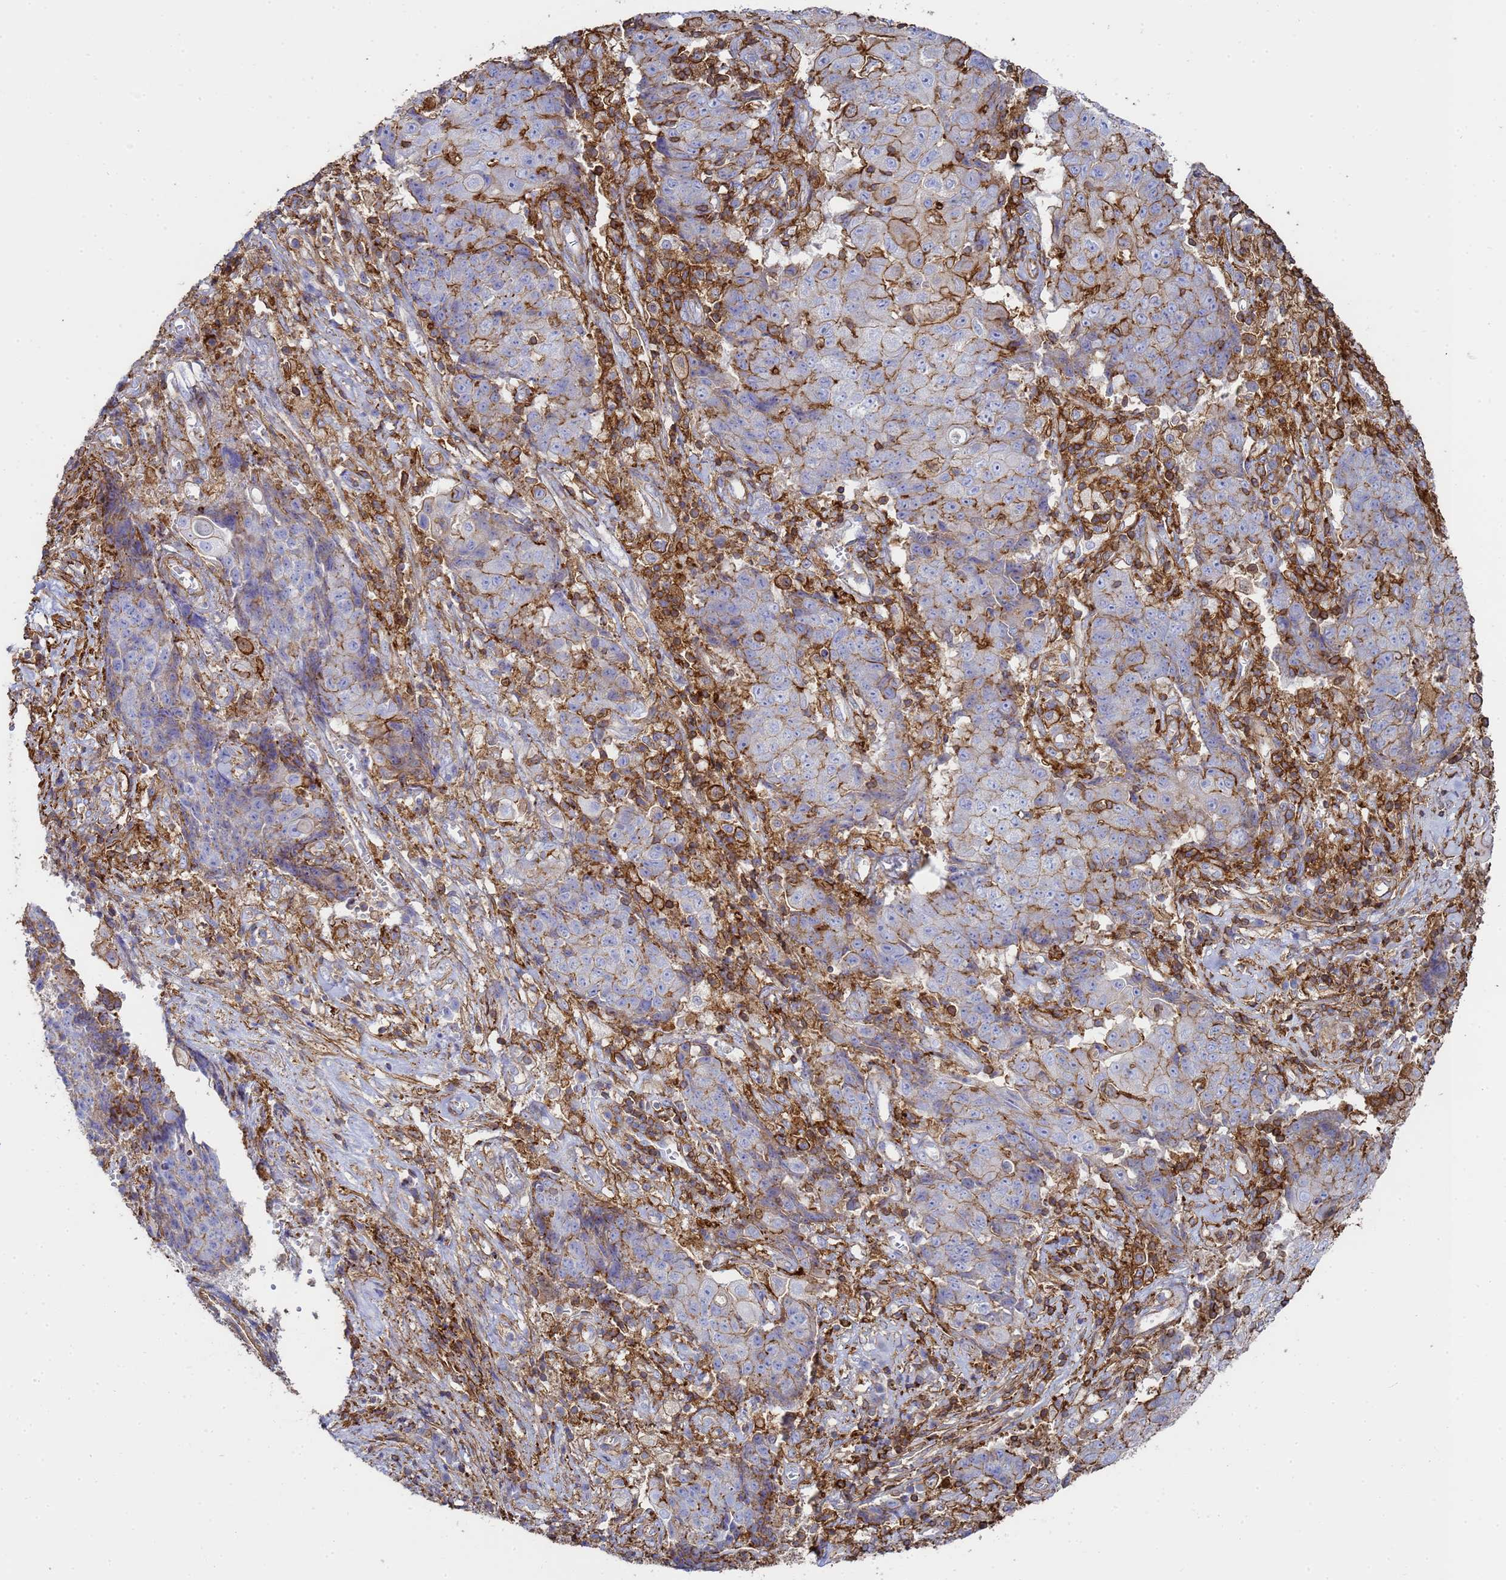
{"staining": {"intensity": "moderate", "quantity": "25%-75%", "location": "cytoplasmic/membranous"}, "tissue": "ovarian cancer", "cell_type": "Tumor cells", "image_type": "cancer", "snomed": [{"axis": "morphology", "description": "Carcinoma, endometroid"}, {"axis": "topography", "description": "Ovary"}], "caption": "This is an image of IHC staining of endometroid carcinoma (ovarian), which shows moderate positivity in the cytoplasmic/membranous of tumor cells.", "gene": "ACTB", "patient": {"sex": "female", "age": 42}}